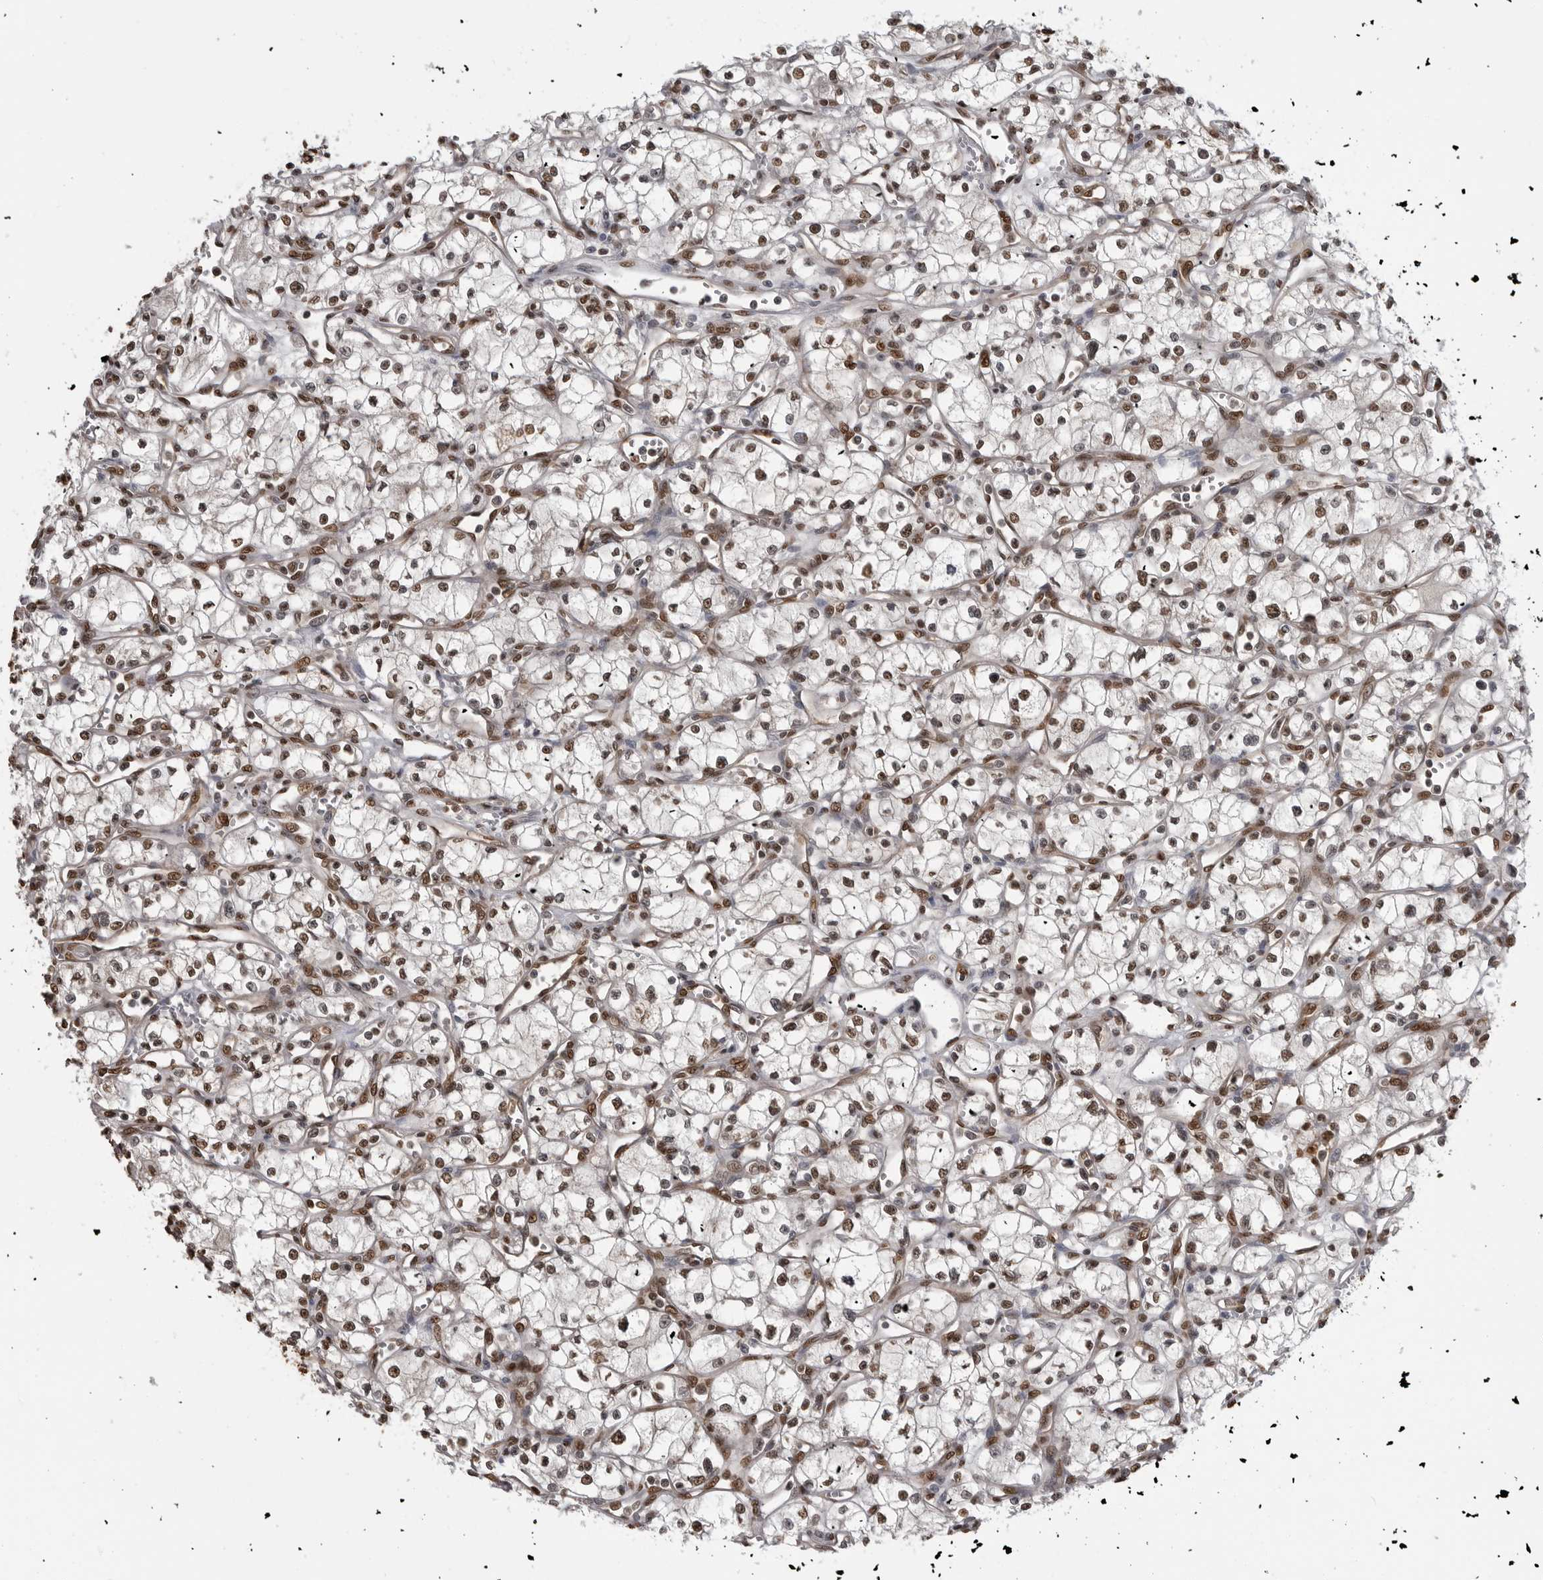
{"staining": {"intensity": "moderate", "quantity": ">75%", "location": "nuclear"}, "tissue": "renal cancer", "cell_type": "Tumor cells", "image_type": "cancer", "snomed": [{"axis": "morphology", "description": "Adenocarcinoma, NOS"}, {"axis": "topography", "description": "Kidney"}], "caption": "IHC of human renal cancer (adenocarcinoma) shows medium levels of moderate nuclear expression in approximately >75% of tumor cells. The protein of interest is shown in brown color, while the nuclei are stained blue.", "gene": "SMAD2", "patient": {"sex": "male", "age": 59}}